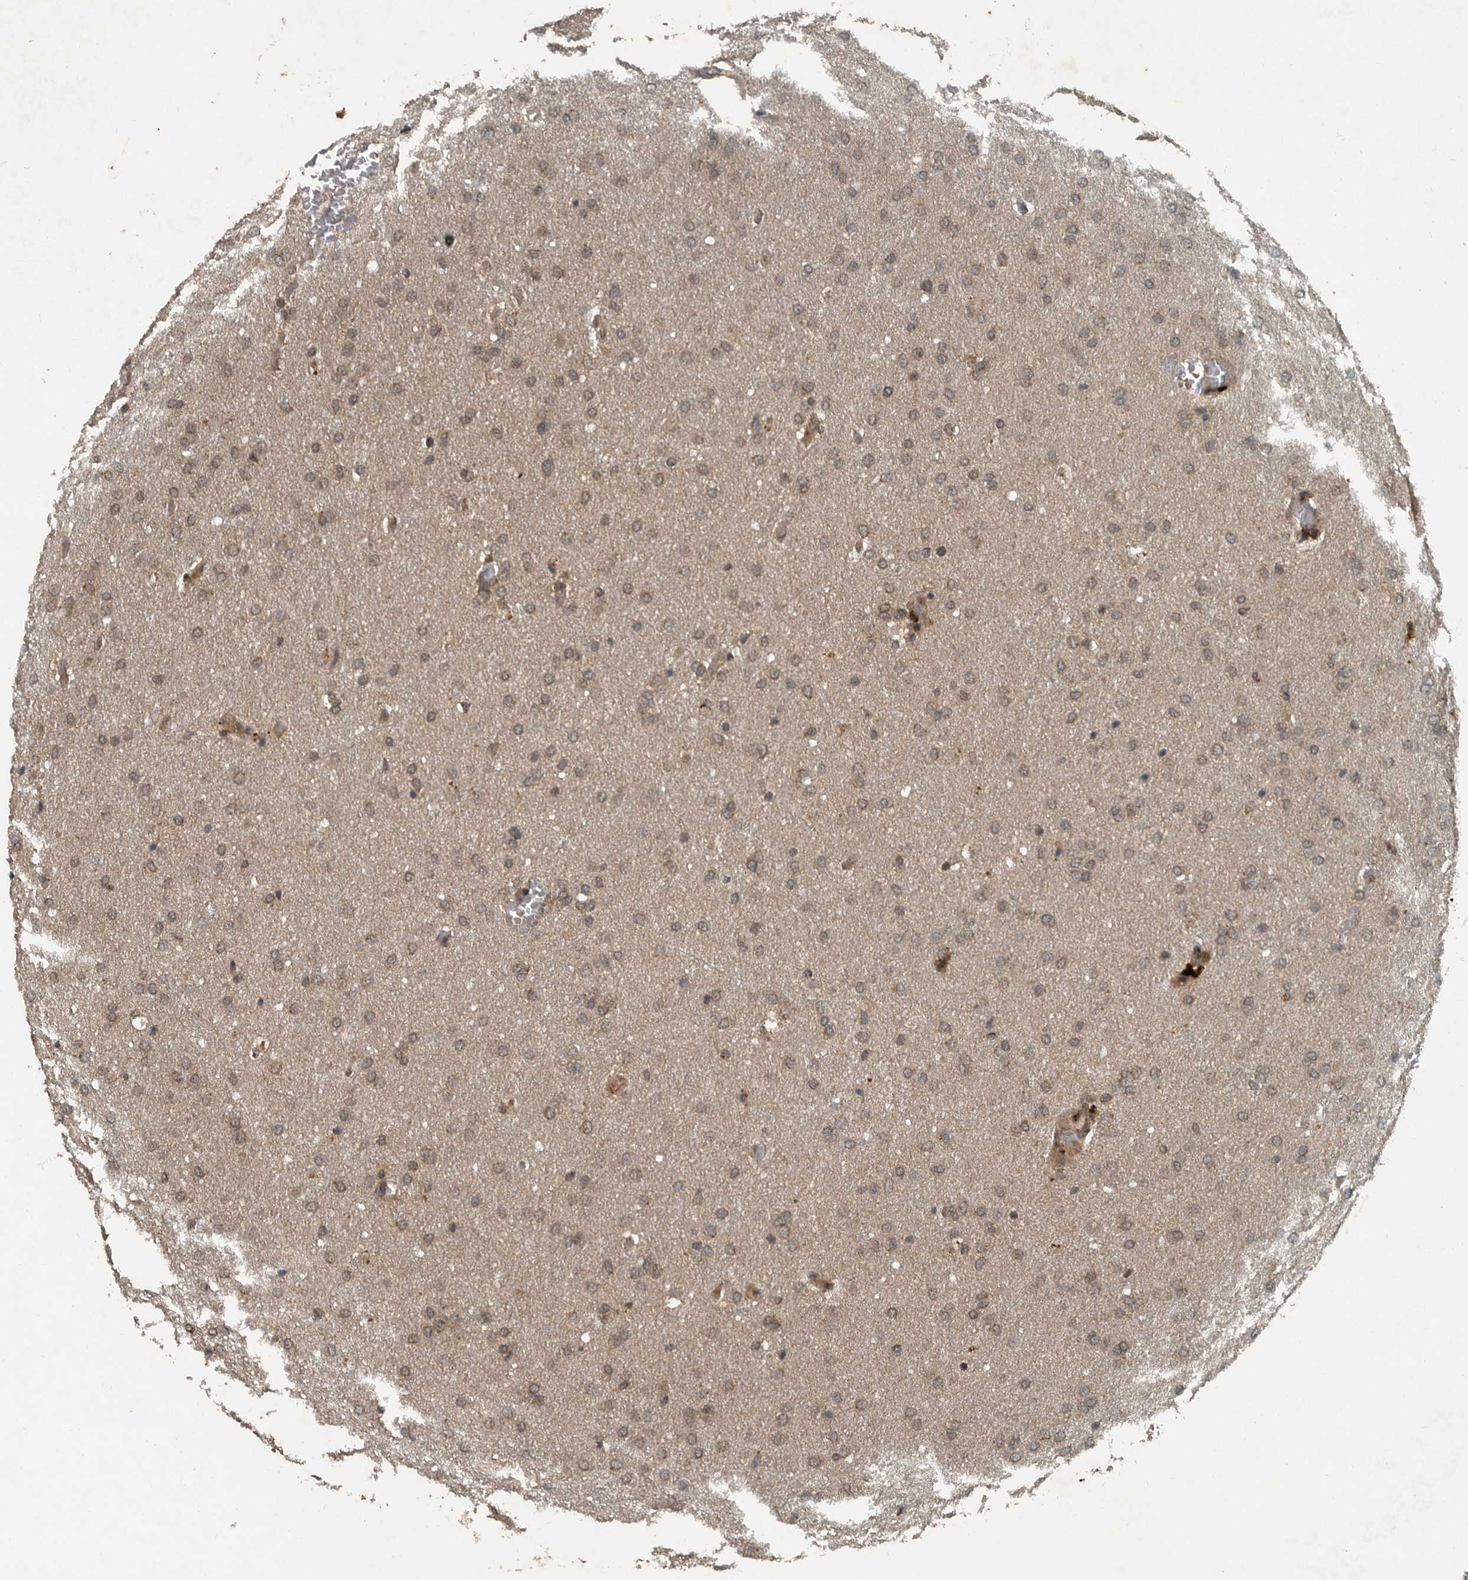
{"staining": {"intensity": "weak", "quantity": ">75%", "location": "cytoplasmic/membranous"}, "tissue": "glioma", "cell_type": "Tumor cells", "image_type": "cancer", "snomed": [{"axis": "morphology", "description": "Glioma, malignant, Low grade"}, {"axis": "topography", "description": "Brain"}], "caption": "Immunohistochemical staining of human low-grade glioma (malignant) demonstrates low levels of weak cytoplasmic/membranous protein positivity in approximately >75% of tumor cells.", "gene": "FOXO1", "patient": {"sex": "female", "age": 37}}